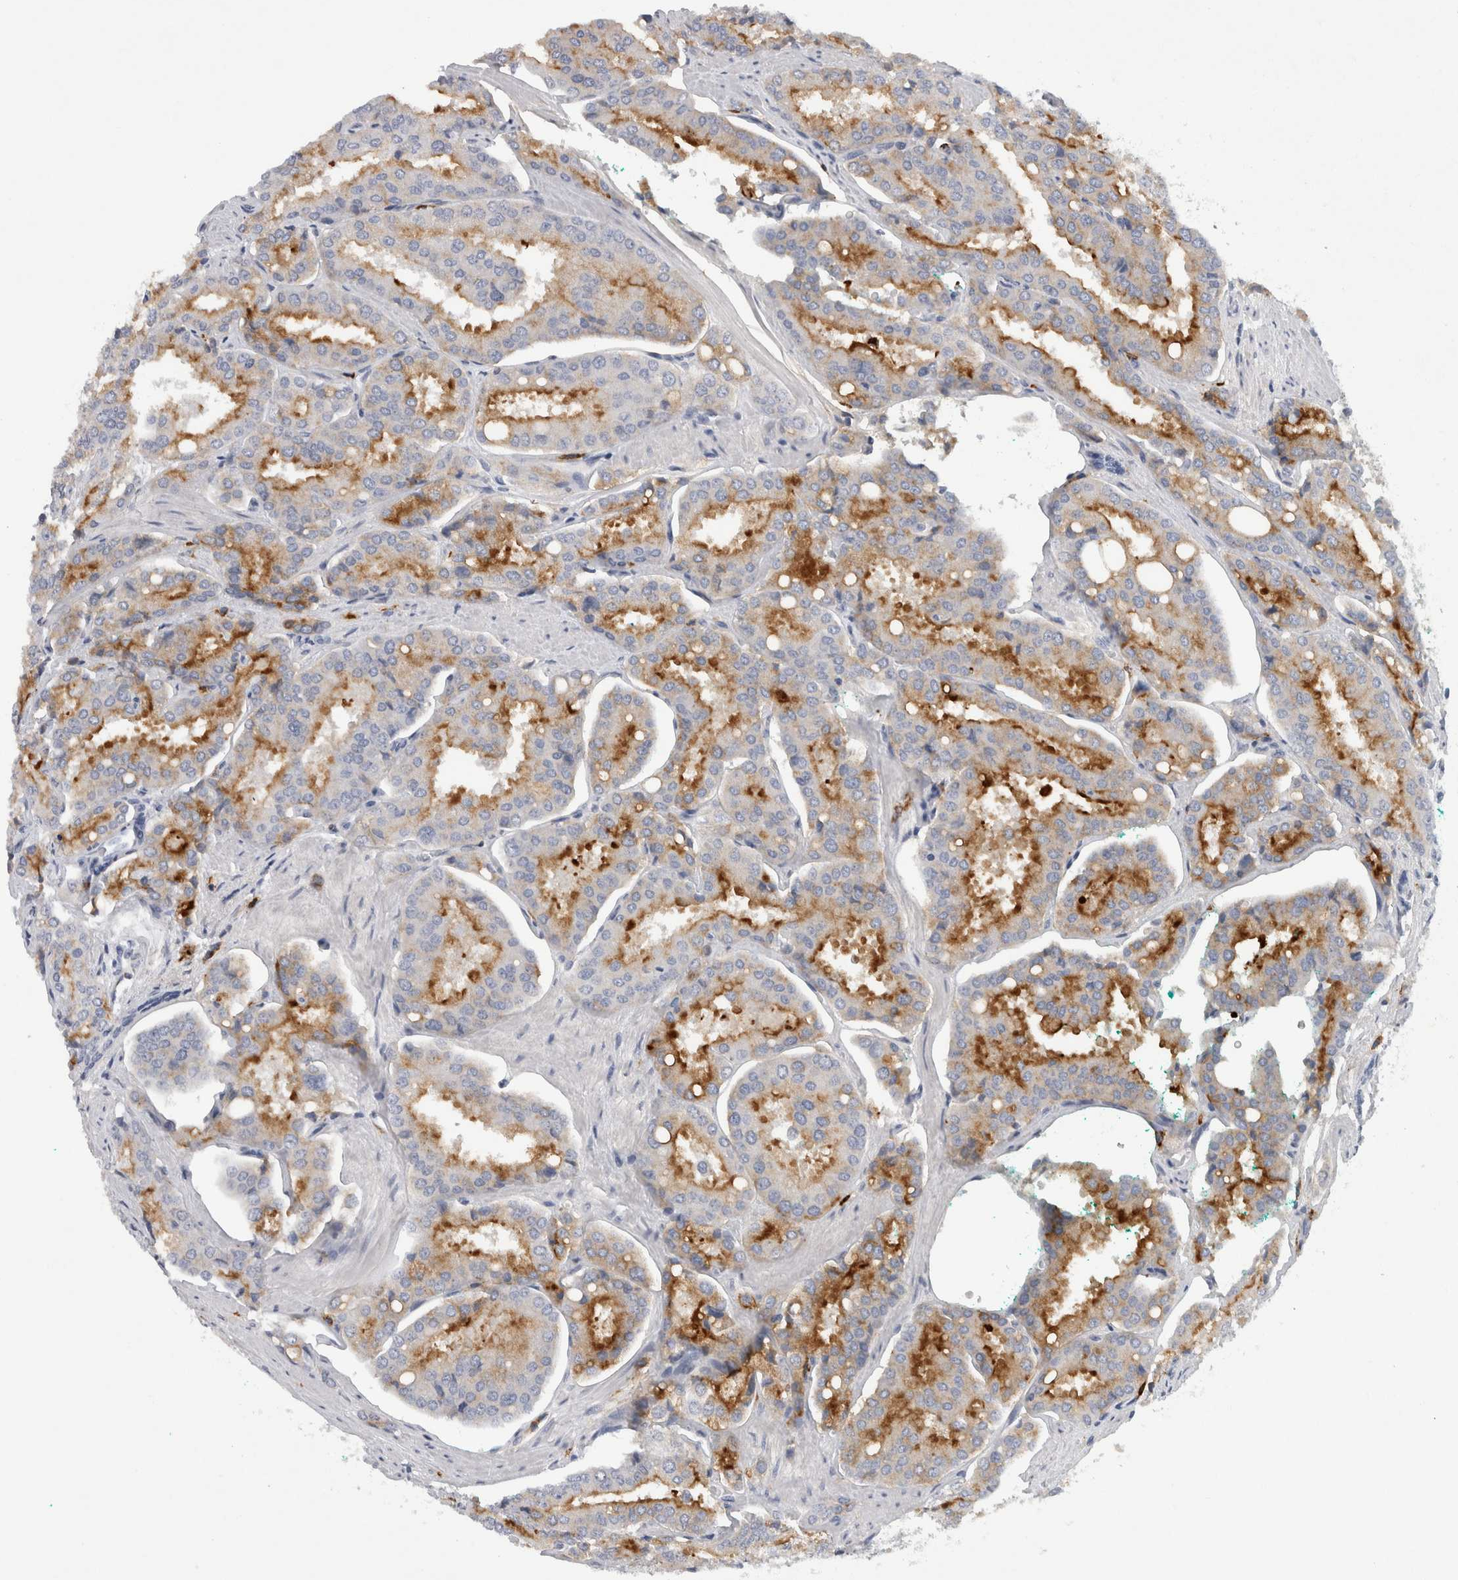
{"staining": {"intensity": "moderate", "quantity": "25%-75%", "location": "cytoplasmic/membranous"}, "tissue": "prostate cancer", "cell_type": "Tumor cells", "image_type": "cancer", "snomed": [{"axis": "morphology", "description": "Adenocarcinoma, High grade"}, {"axis": "topography", "description": "Prostate"}], "caption": "An immunohistochemistry (IHC) photomicrograph of neoplastic tissue is shown. Protein staining in brown shows moderate cytoplasmic/membranous positivity in prostate adenocarcinoma (high-grade) within tumor cells.", "gene": "CD63", "patient": {"sex": "male", "age": 50}}